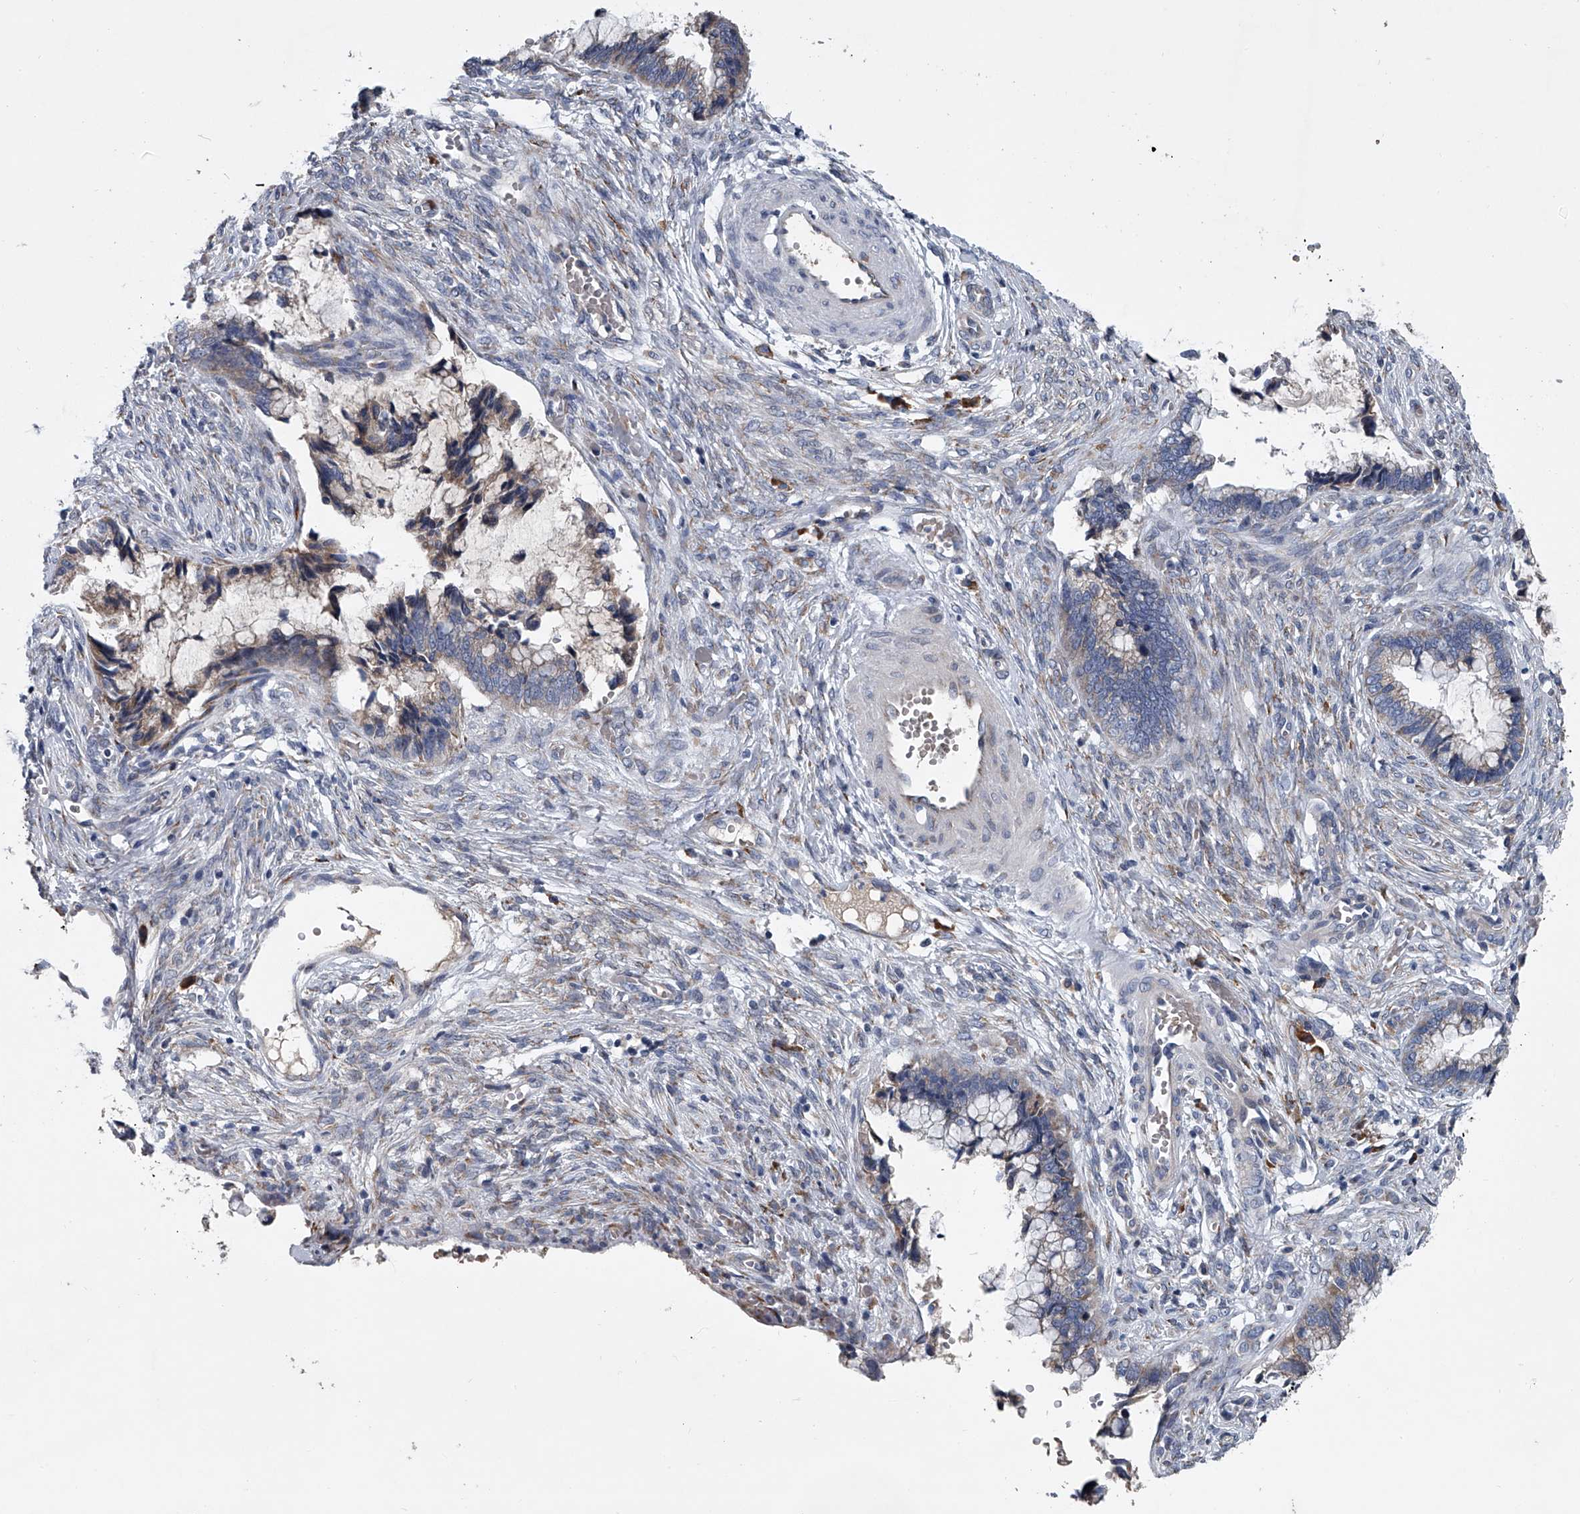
{"staining": {"intensity": "weak", "quantity": "<25%", "location": "cytoplasmic/membranous"}, "tissue": "cervical cancer", "cell_type": "Tumor cells", "image_type": "cancer", "snomed": [{"axis": "morphology", "description": "Adenocarcinoma, NOS"}, {"axis": "topography", "description": "Cervix"}], "caption": "Immunohistochemistry histopathology image of human adenocarcinoma (cervical) stained for a protein (brown), which displays no staining in tumor cells.", "gene": "ABCG1", "patient": {"sex": "female", "age": 44}}